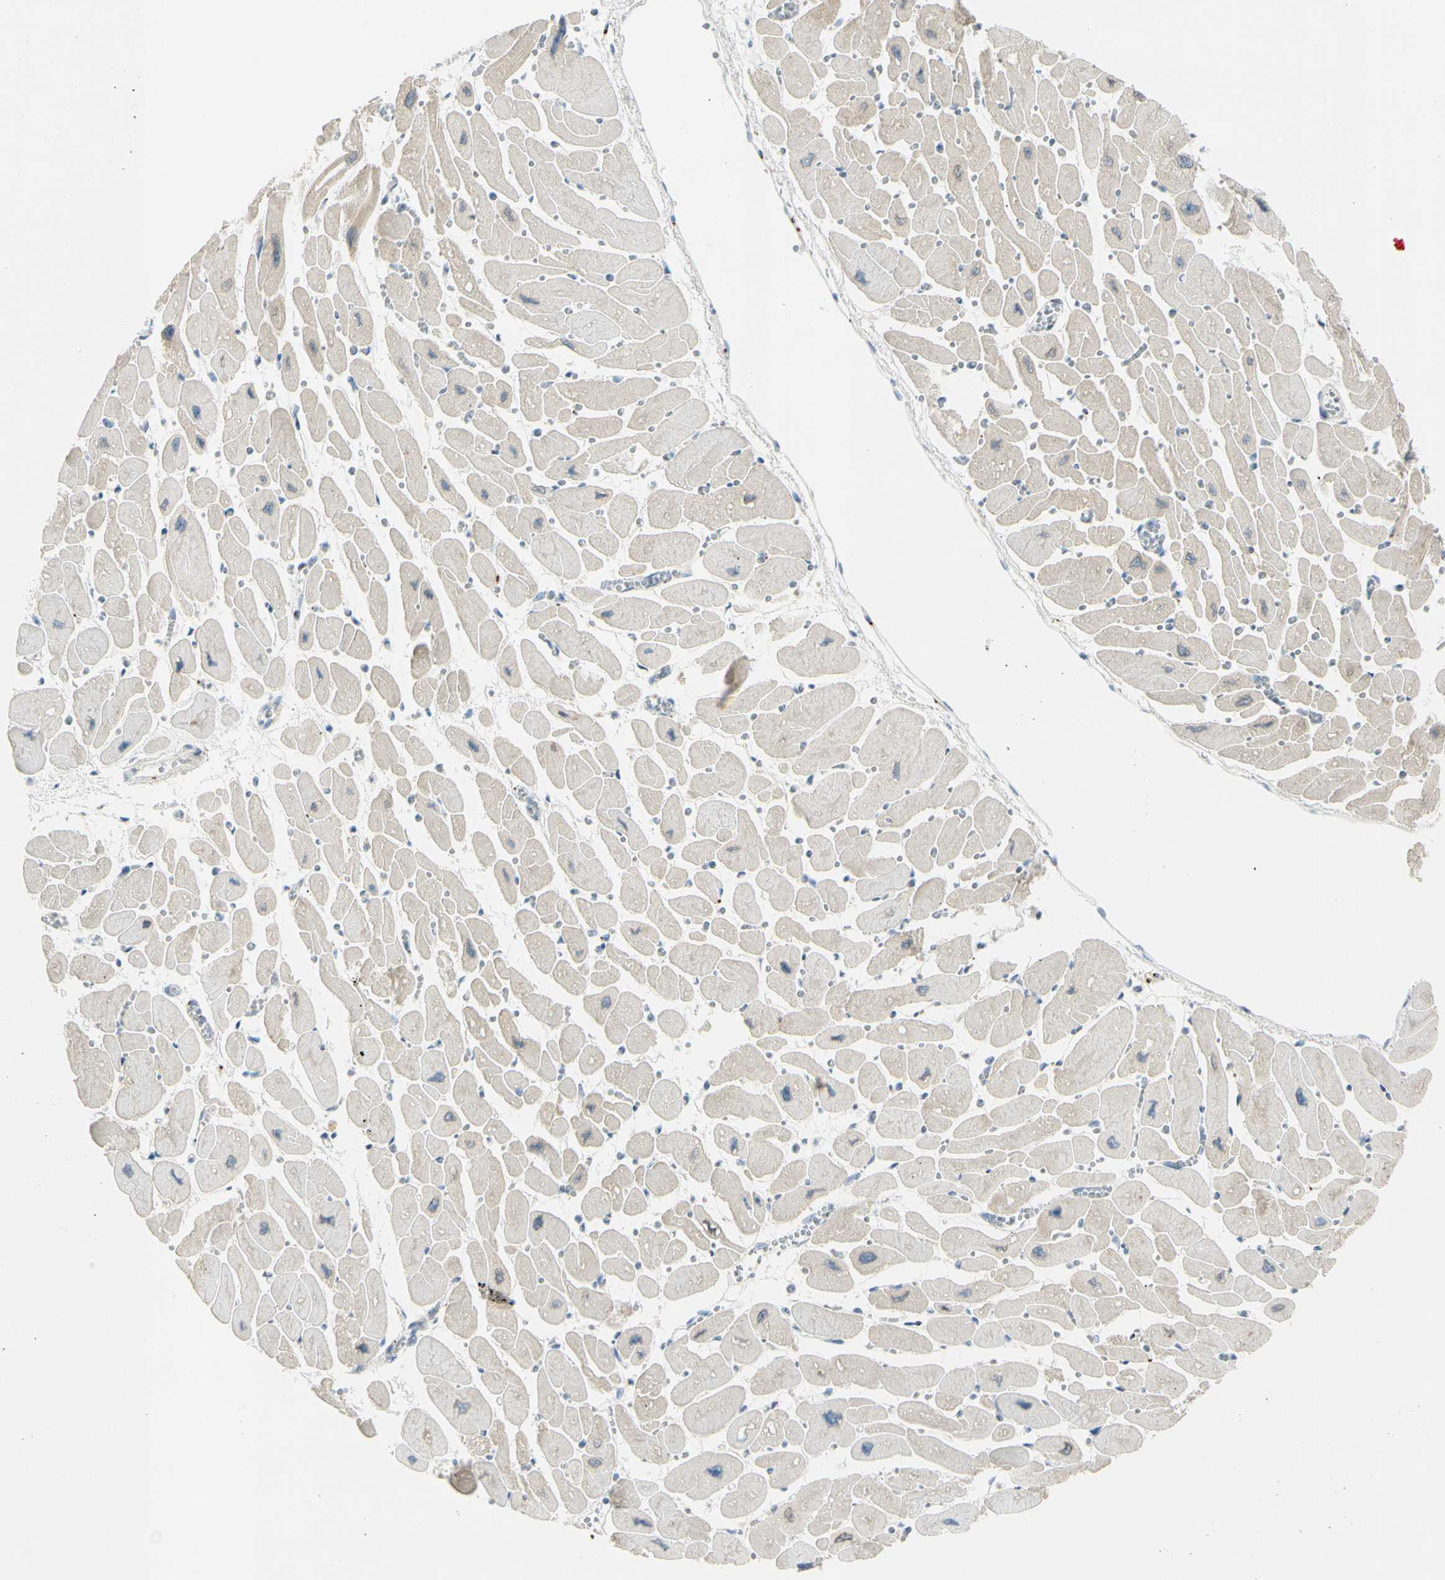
{"staining": {"intensity": "negative", "quantity": "none", "location": "none"}, "tissue": "heart muscle", "cell_type": "Cardiomyocytes", "image_type": "normal", "snomed": [{"axis": "morphology", "description": "Normal tissue, NOS"}, {"axis": "topography", "description": "Heart"}], "caption": "Image shows no significant protein expression in cardiomyocytes of unremarkable heart muscle. Brightfield microscopy of immunohistochemistry (IHC) stained with DAB (brown) and hematoxylin (blue), captured at high magnification.", "gene": "B4GALNT1", "patient": {"sex": "female", "age": 54}}